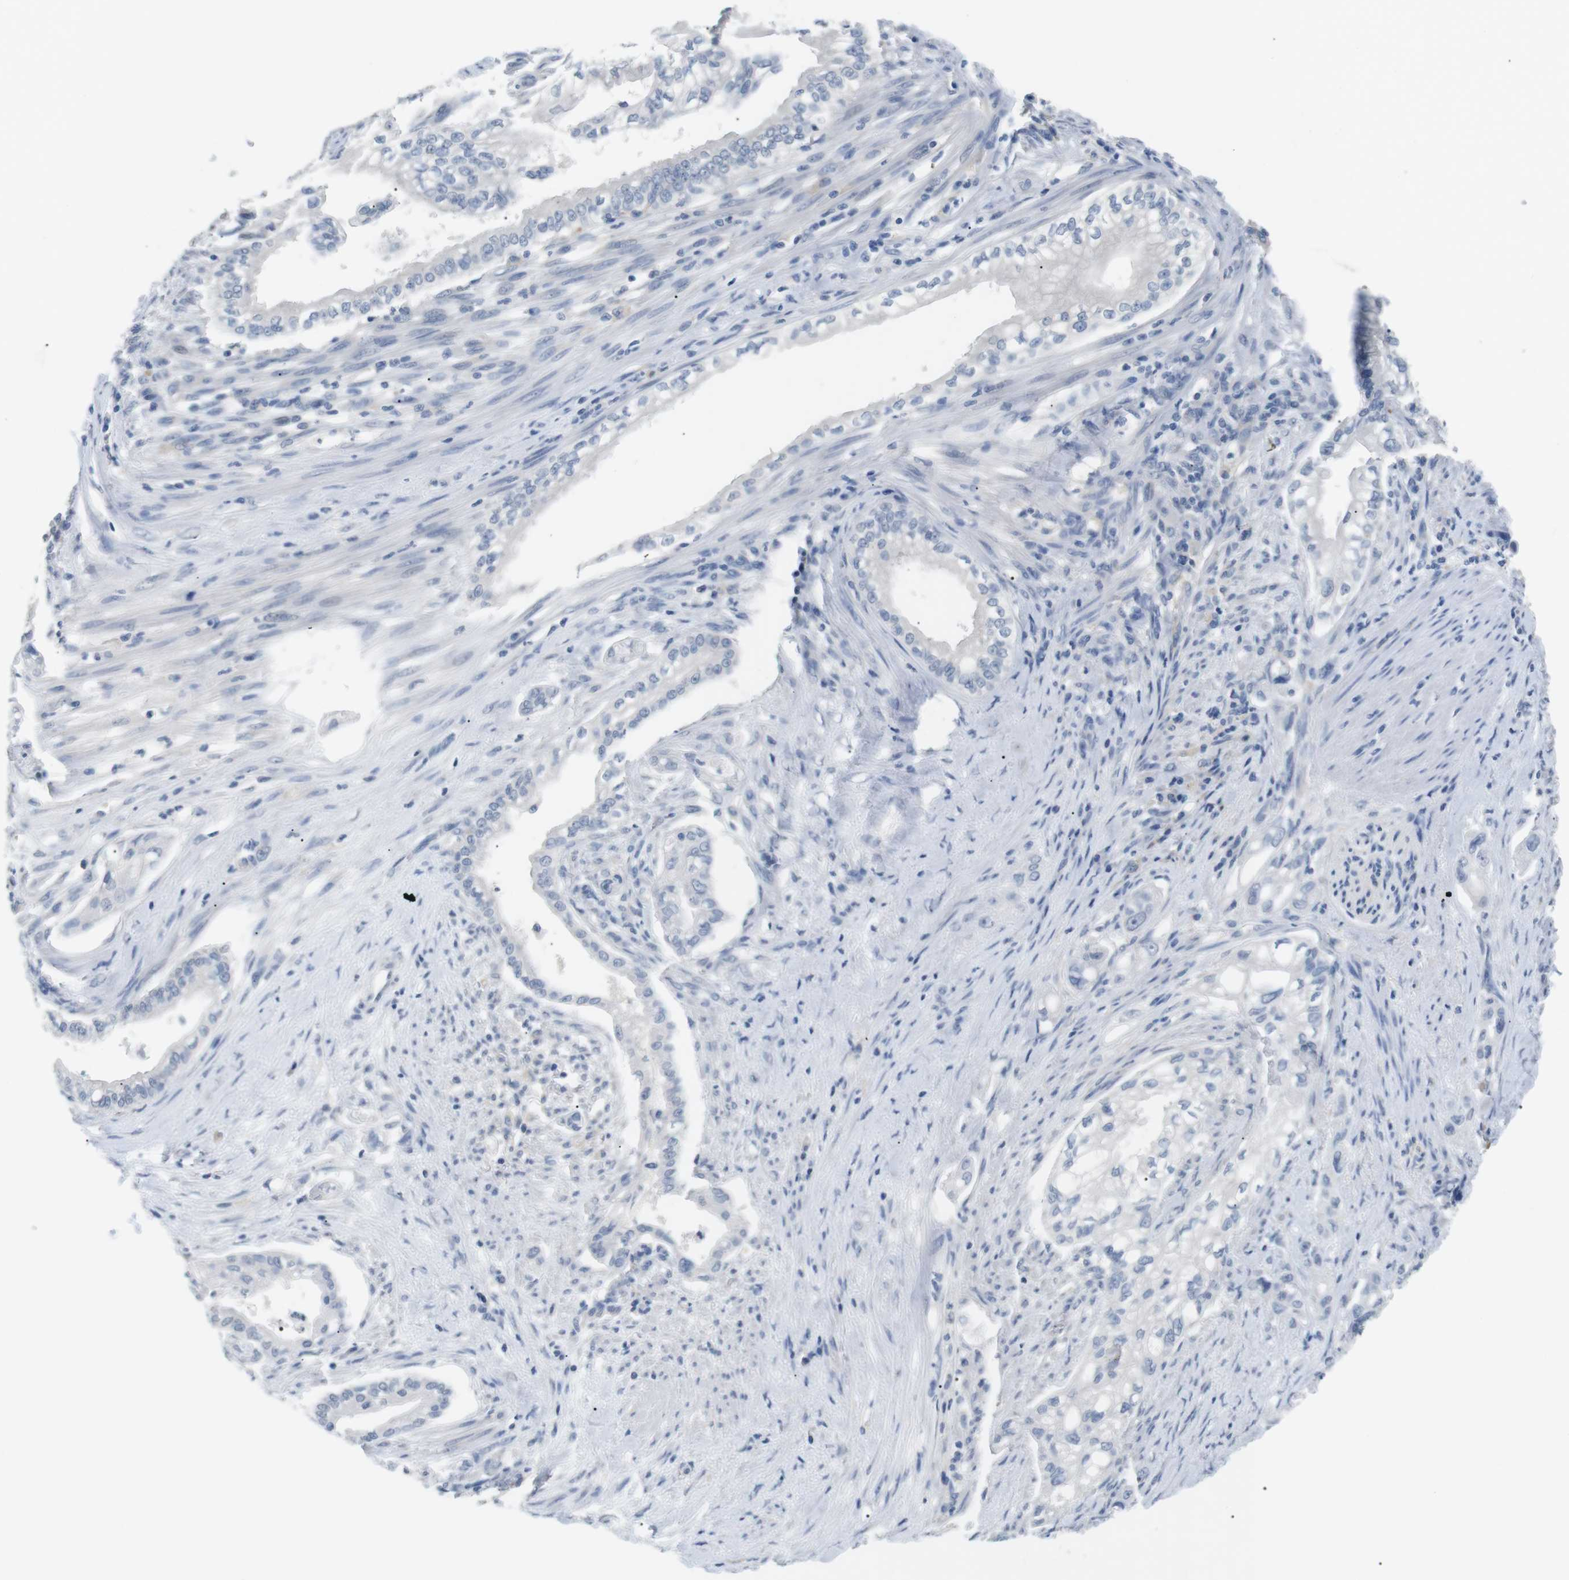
{"staining": {"intensity": "negative", "quantity": "none", "location": "none"}, "tissue": "pancreatic cancer", "cell_type": "Tumor cells", "image_type": "cancer", "snomed": [{"axis": "morphology", "description": "Normal tissue, NOS"}, {"axis": "topography", "description": "Pancreas"}], "caption": "DAB (3,3'-diaminobenzidine) immunohistochemical staining of pancreatic cancer demonstrates no significant staining in tumor cells. The staining was performed using DAB (3,3'-diaminobenzidine) to visualize the protein expression in brown, while the nuclei were stained in blue with hematoxylin (Magnification: 20x).", "gene": "FCGRT", "patient": {"sex": "male", "age": 42}}